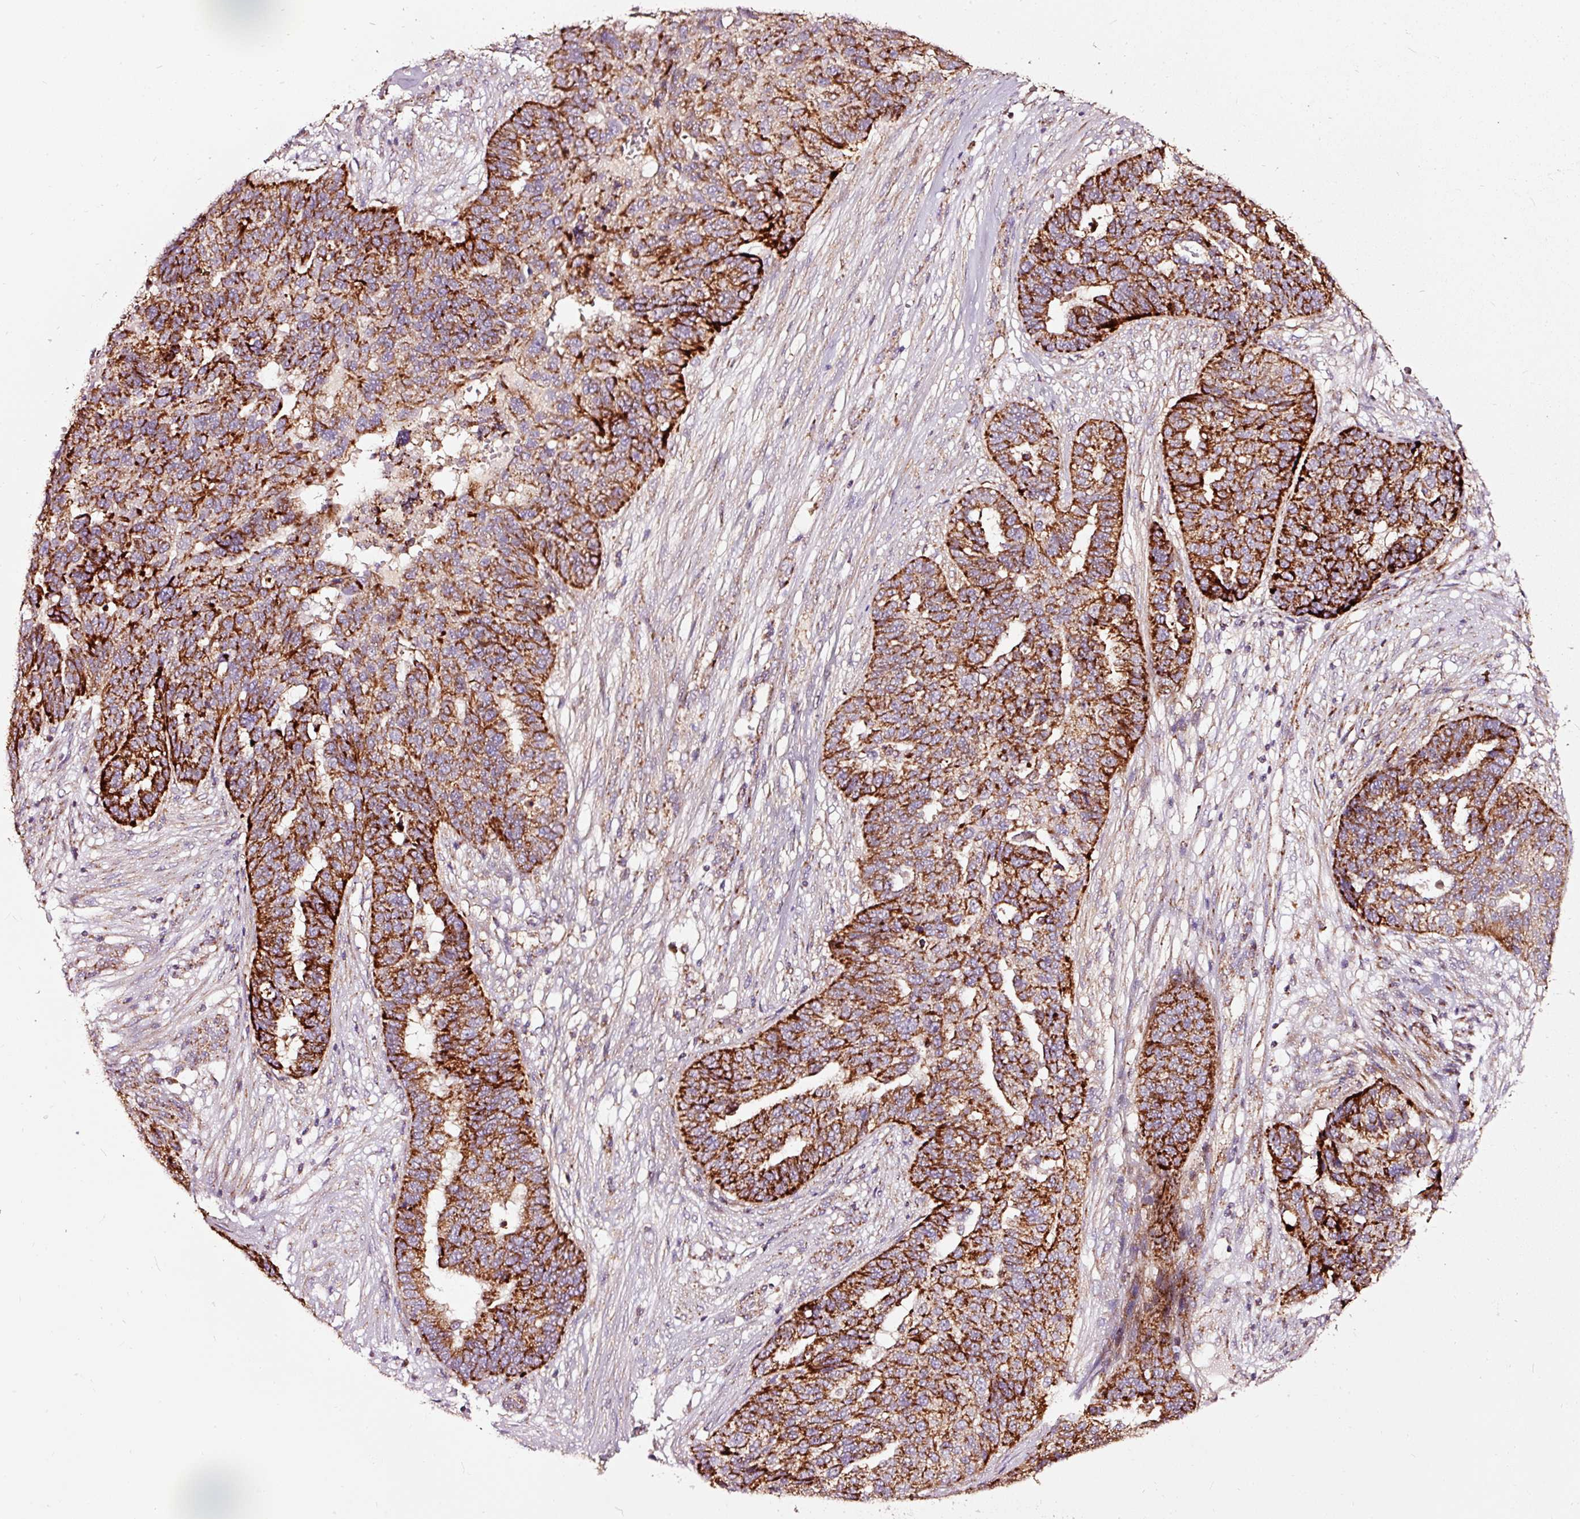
{"staining": {"intensity": "strong", "quantity": ">75%", "location": "cytoplasmic/membranous"}, "tissue": "ovarian cancer", "cell_type": "Tumor cells", "image_type": "cancer", "snomed": [{"axis": "morphology", "description": "Cystadenocarcinoma, serous, NOS"}, {"axis": "topography", "description": "Ovary"}], "caption": "Human ovarian cancer stained with a brown dye reveals strong cytoplasmic/membranous positive expression in about >75% of tumor cells.", "gene": "TPM1", "patient": {"sex": "female", "age": 59}}